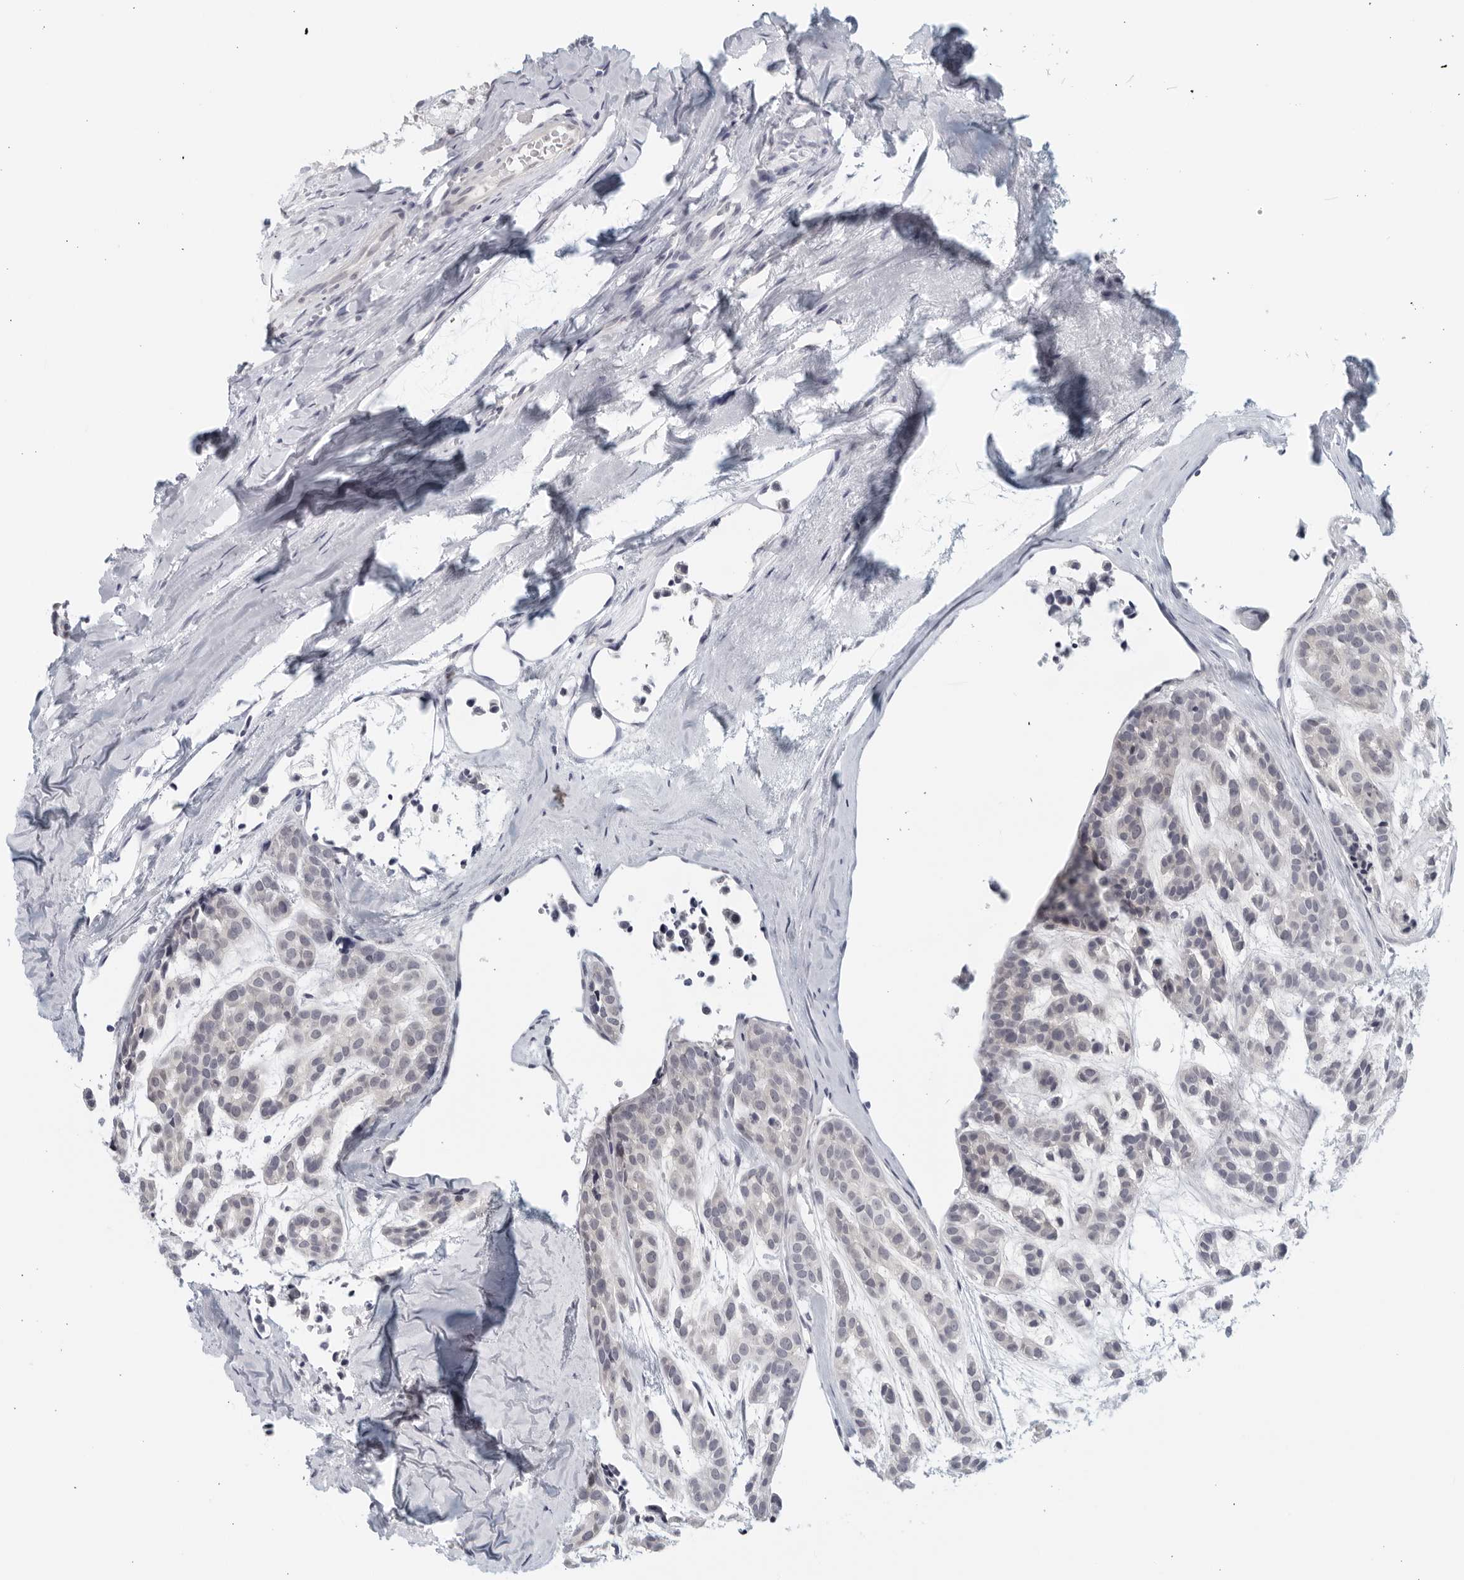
{"staining": {"intensity": "negative", "quantity": "none", "location": "none"}, "tissue": "head and neck cancer", "cell_type": "Tumor cells", "image_type": "cancer", "snomed": [{"axis": "morphology", "description": "Adenocarcinoma, NOS"}, {"axis": "morphology", "description": "Adenoma, NOS"}, {"axis": "topography", "description": "Head-Neck"}], "caption": "Immunohistochemistry of head and neck adenocarcinoma shows no staining in tumor cells.", "gene": "MATN1", "patient": {"sex": "female", "age": 55}}